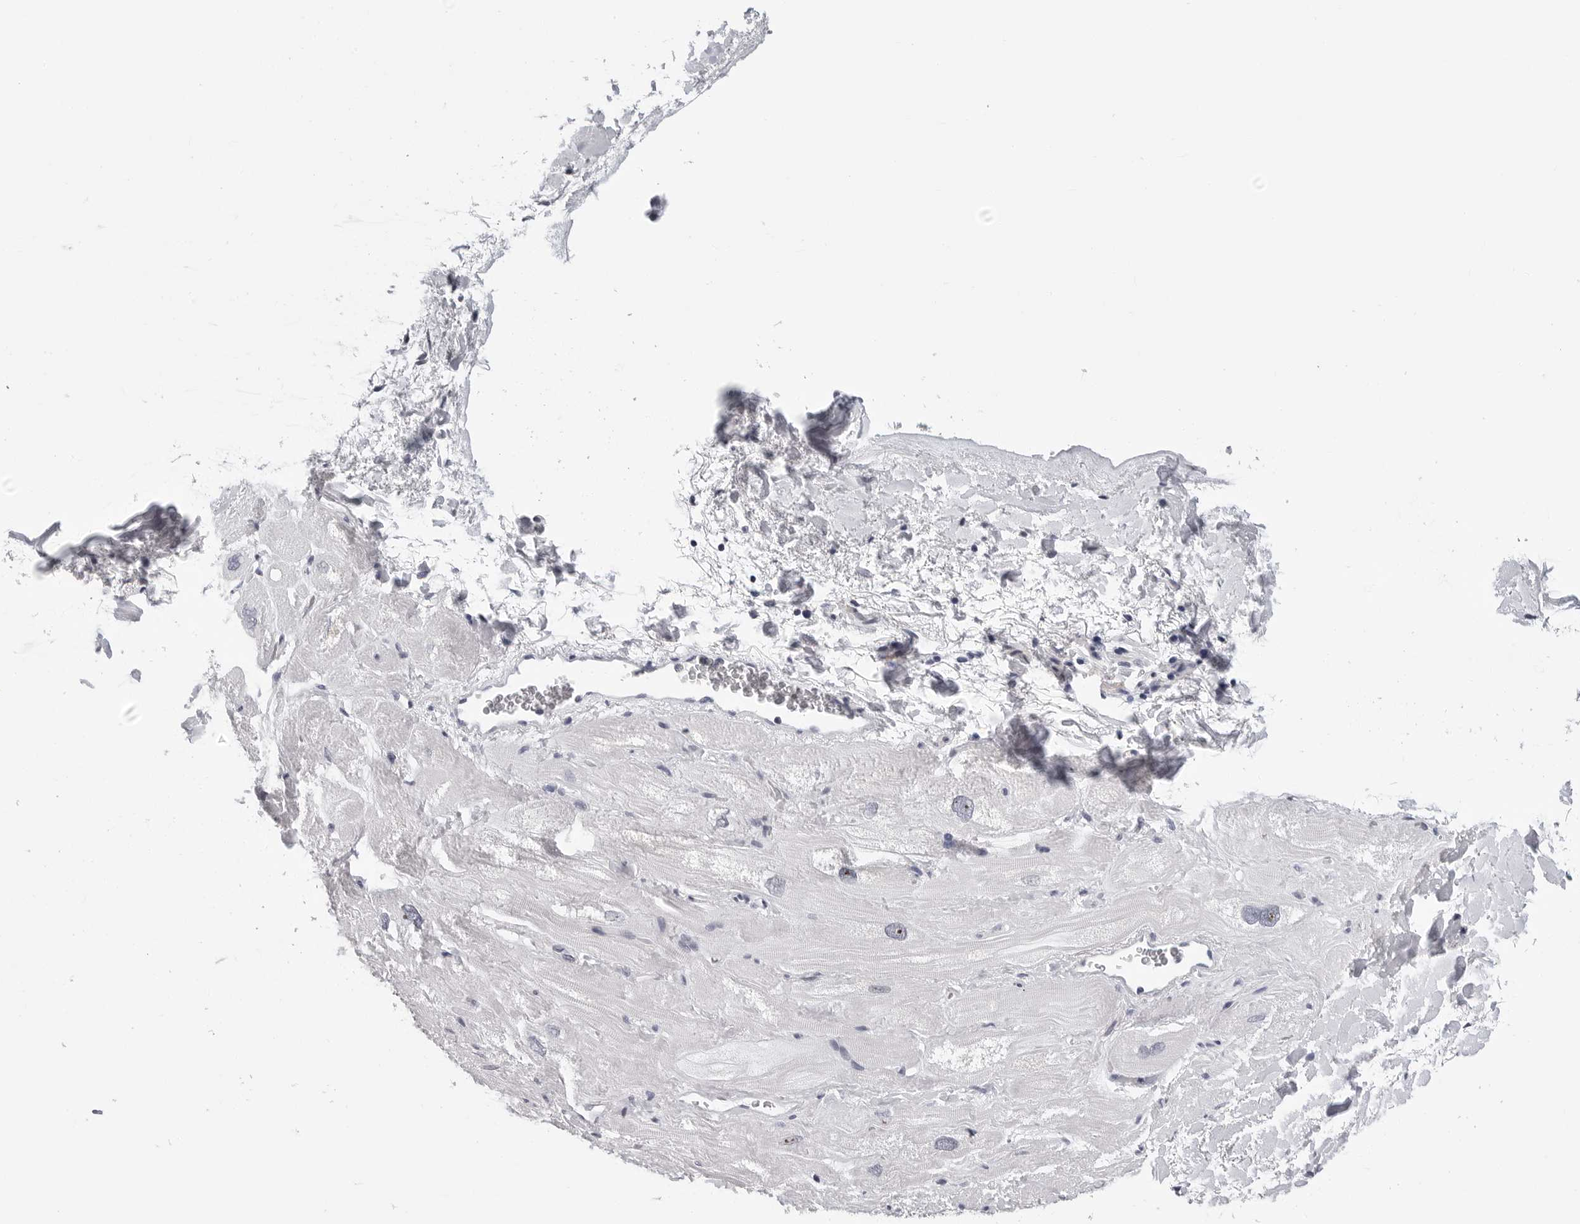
{"staining": {"intensity": "negative", "quantity": "none", "location": "none"}, "tissue": "heart muscle", "cell_type": "Cardiomyocytes", "image_type": "normal", "snomed": [{"axis": "morphology", "description": "Normal tissue, NOS"}, {"axis": "topography", "description": "Heart"}], "caption": "The photomicrograph displays no significant positivity in cardiomyocytes of heart muscle.", "gene": "GNL2", "patient": {"sex": "male", "age": 49}}